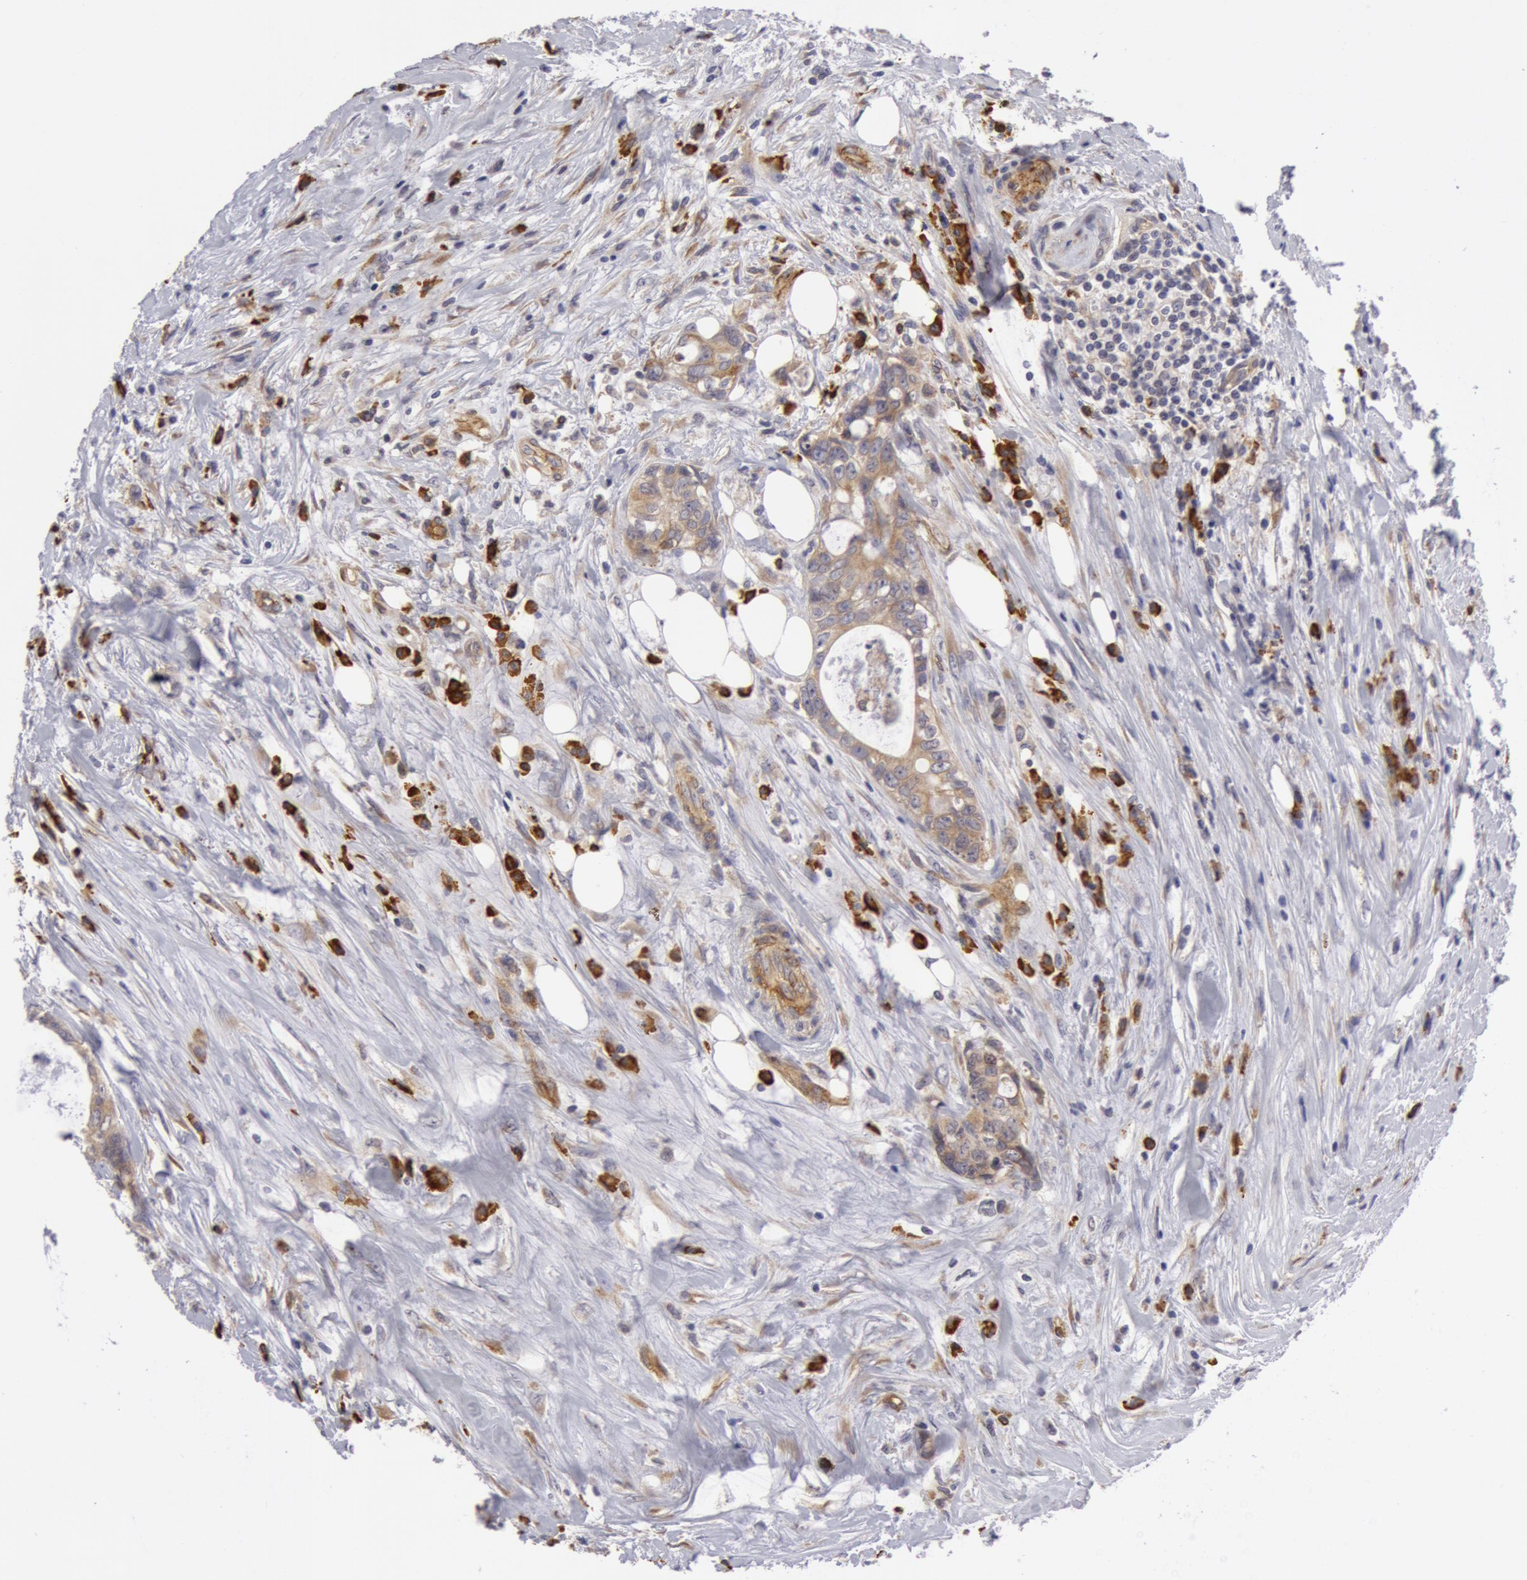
{"staining": {"intensity": "weak", "quantity": ">75%", "location": "cytoplasmic/membranous"}, "tissue": "colorectal cancer", "cell_type": "Tumor cells", "image_type": "cancer", "snomed": [{"axis": "morphology", "description": "Adenocarcinoma, NOS"}, {"axis": "topography", "description": "Rectum"}], "caption": "The immunohistochemical stain highlights weak cytoplasmic/membranous staining in tumor cells of colorectal adenocarcinoma tissue. (Stains: DAB in brown, nuclei in blue, Microscopy: brightfield microscopy at high magnification).", "gene": "IL23A", "patient": {"sex": "female", "age": 57}}